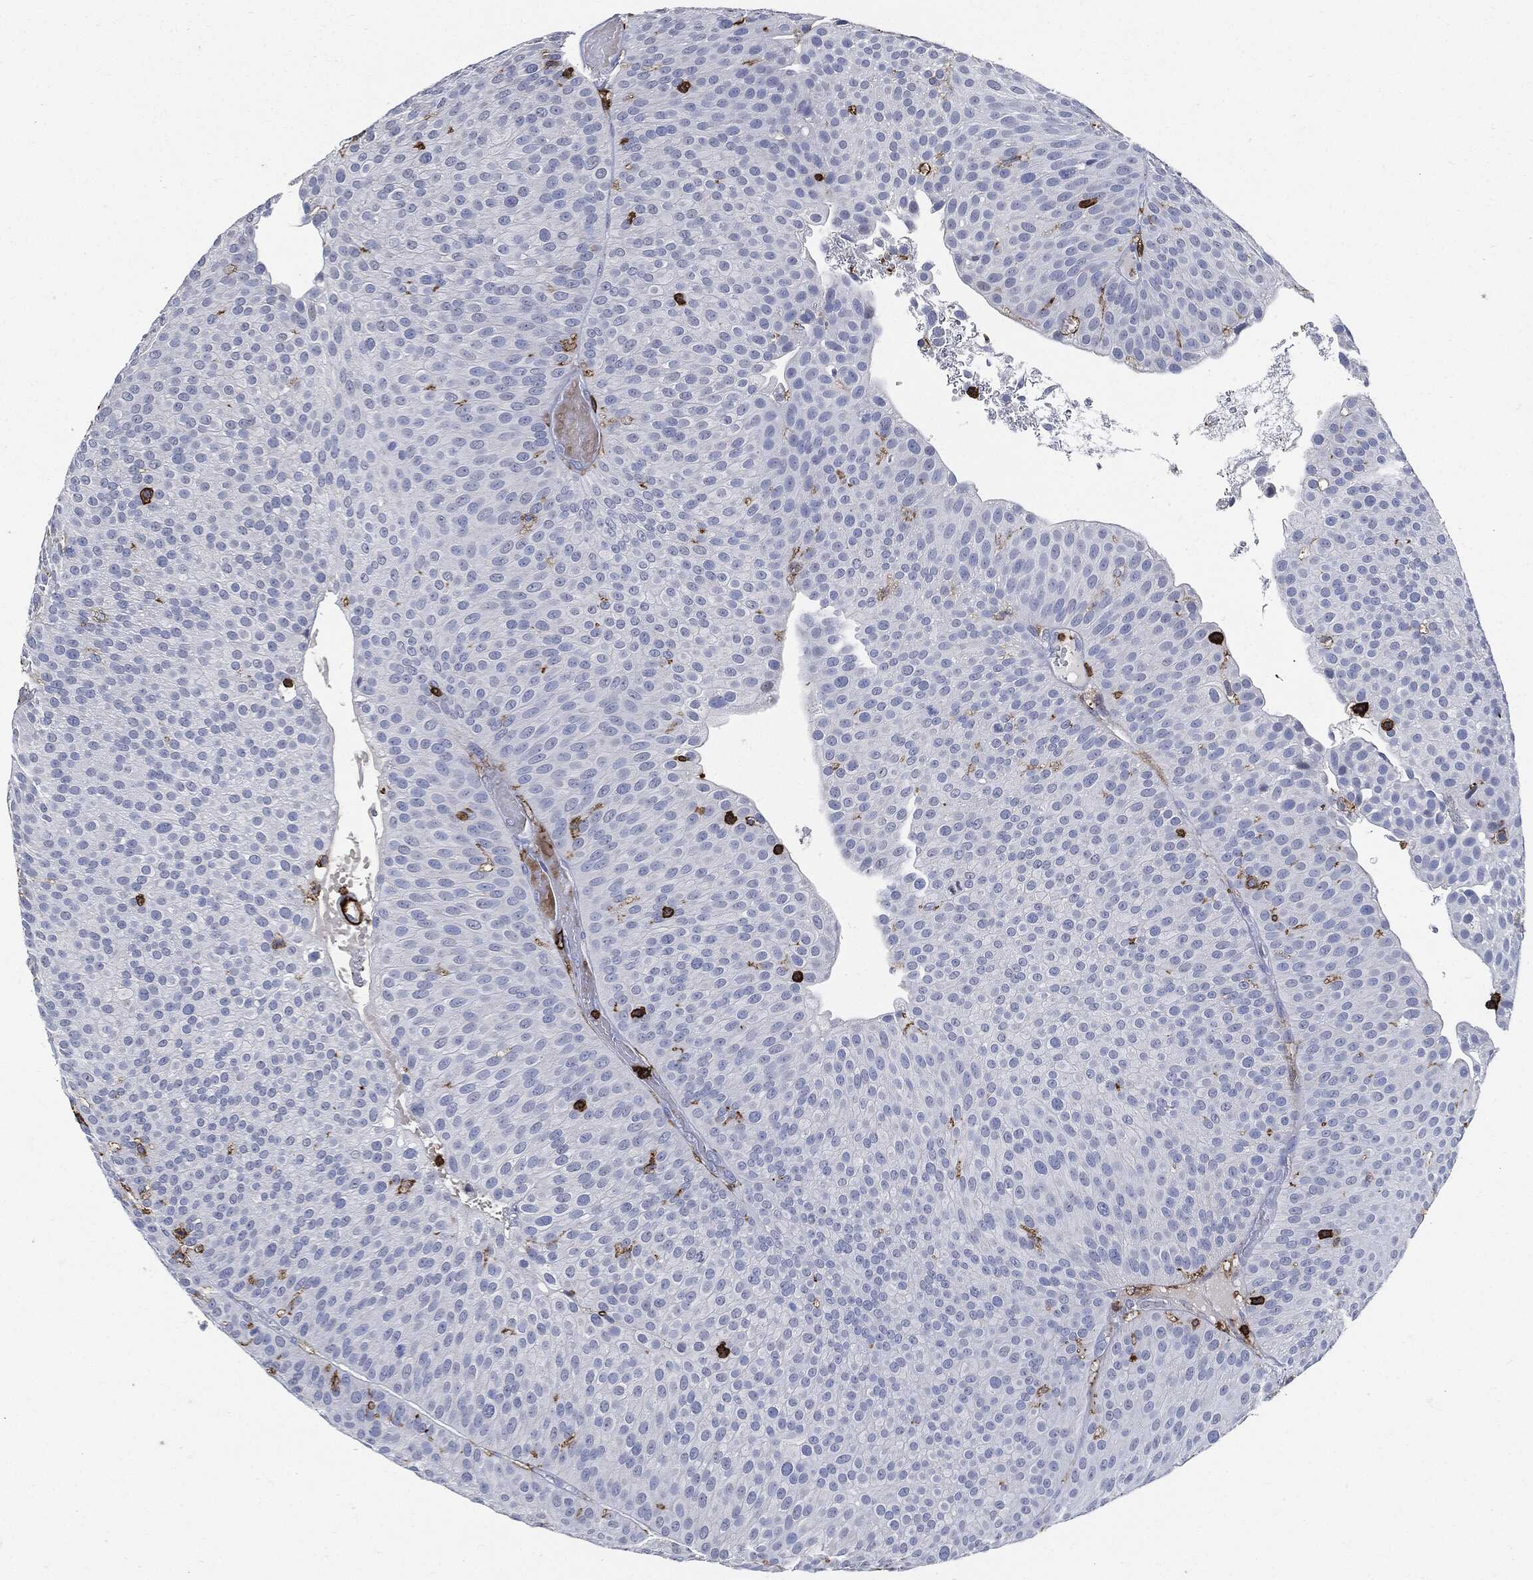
{"staining": {"intensity": "negative", "quantity": "none", "location": "none"}, "tissue": "urothelial cancer", "cell_type": "Tumor cells", "image_type": "cancer", "snomed": [{"axis": "morphology", "description": "Urothelial carcinoma, Low grade"}, {"axis": "topography", "description": "Urinary bladder"}], "caption": "A high-resolution histopathology image shows immunohistochemistry (IHC) staining of urothelial cancer, which displays no significant positivity in tumor cells.", "gene": "PTPRC", "patient": {"sex": "male", "age": 65}}